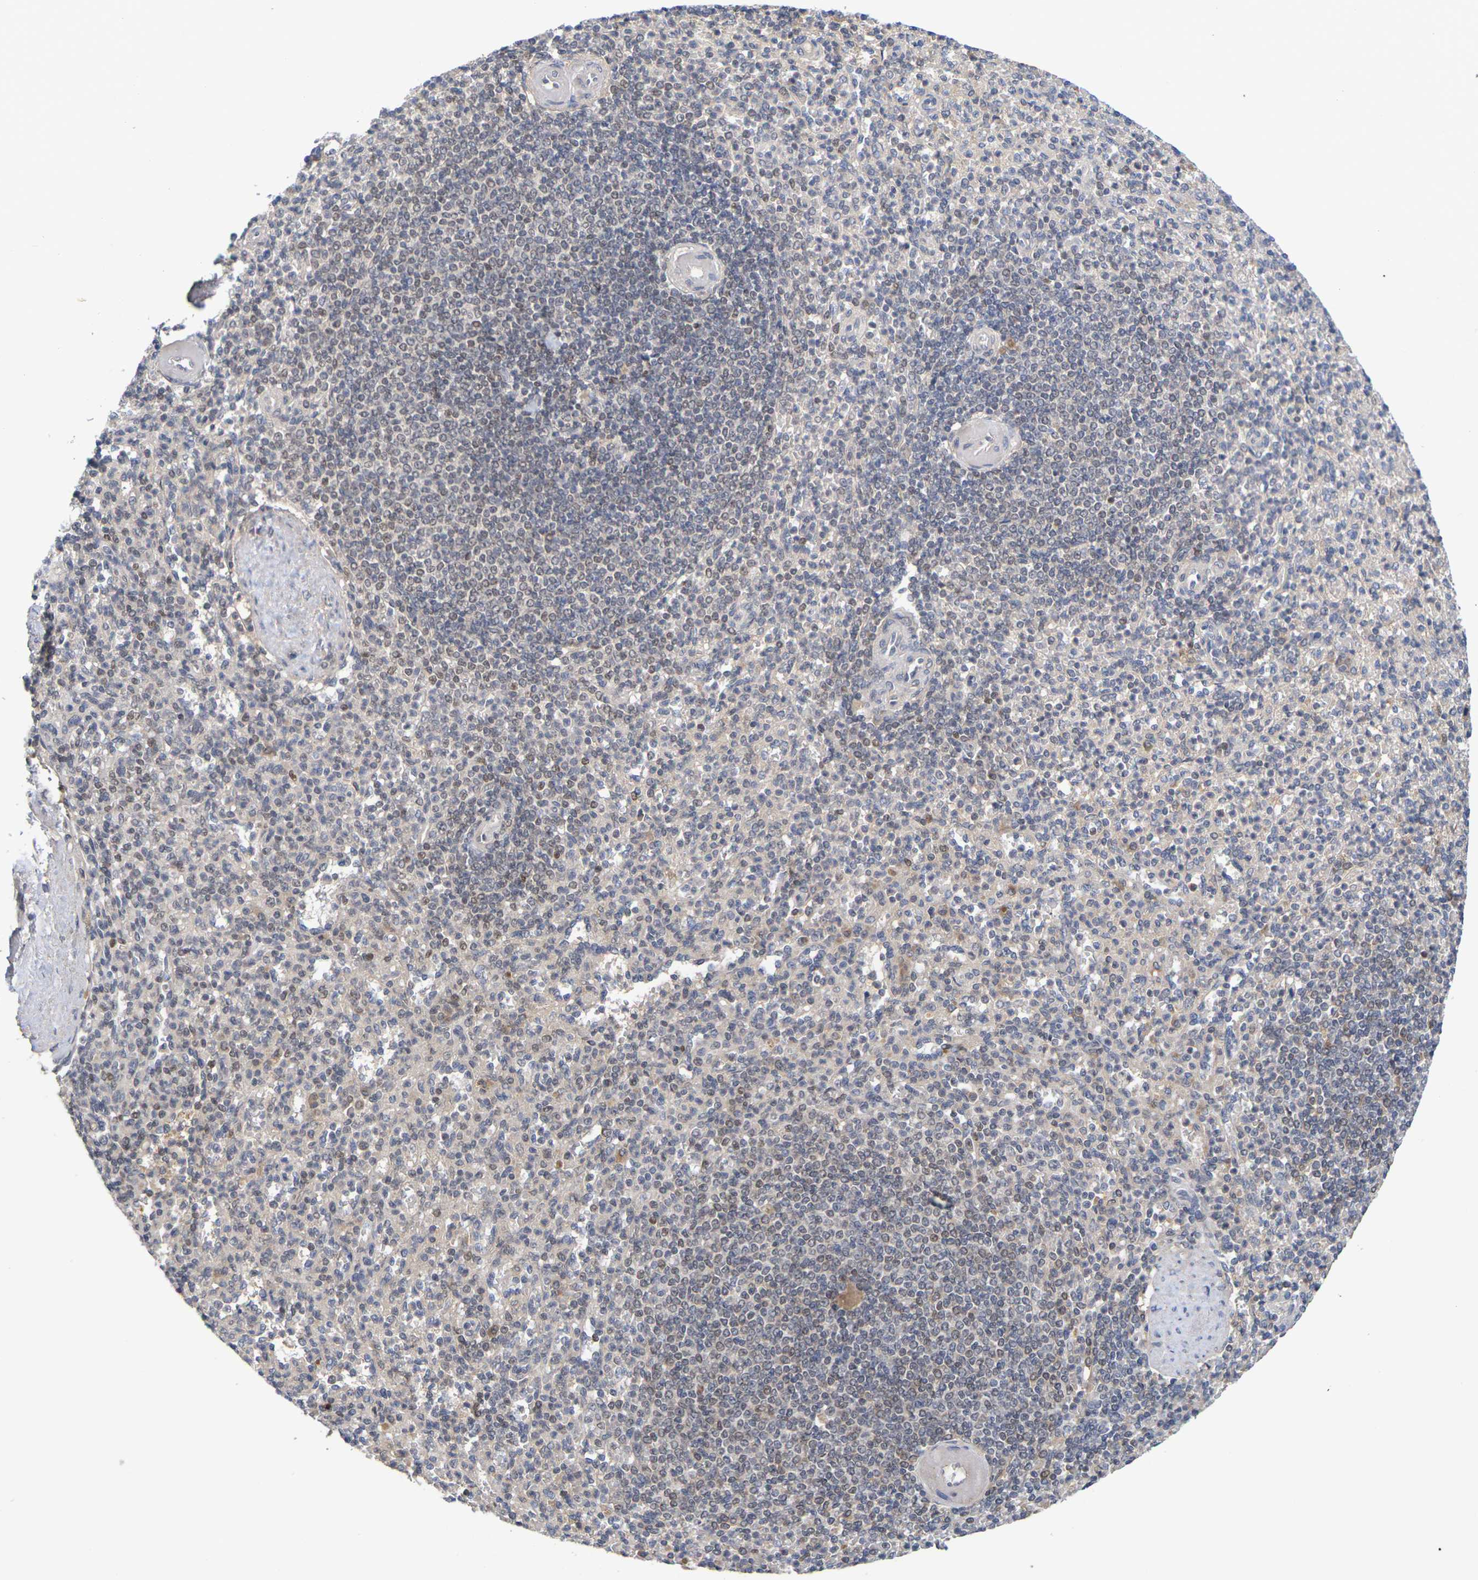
{"staining": {"intensity": "moderate", "quantity": "<25%", "location": "nuclear"}, "tissue": "spleen", "cell_type": "Cells in red pulp", "image_type": "normal", "snomed": [{"axis": "morphology", "description": "Normal tissue, NOS"}, {"axis": "topography", "description": "Spleen"}], "caption": "The photomicrograph shows staining of unremarkable spleen, revealing moderate nuclear protein staining (brown color) within cells in red pulp.", "gene": "TERF2", "patient": {"sex": "female", "age": 74}}